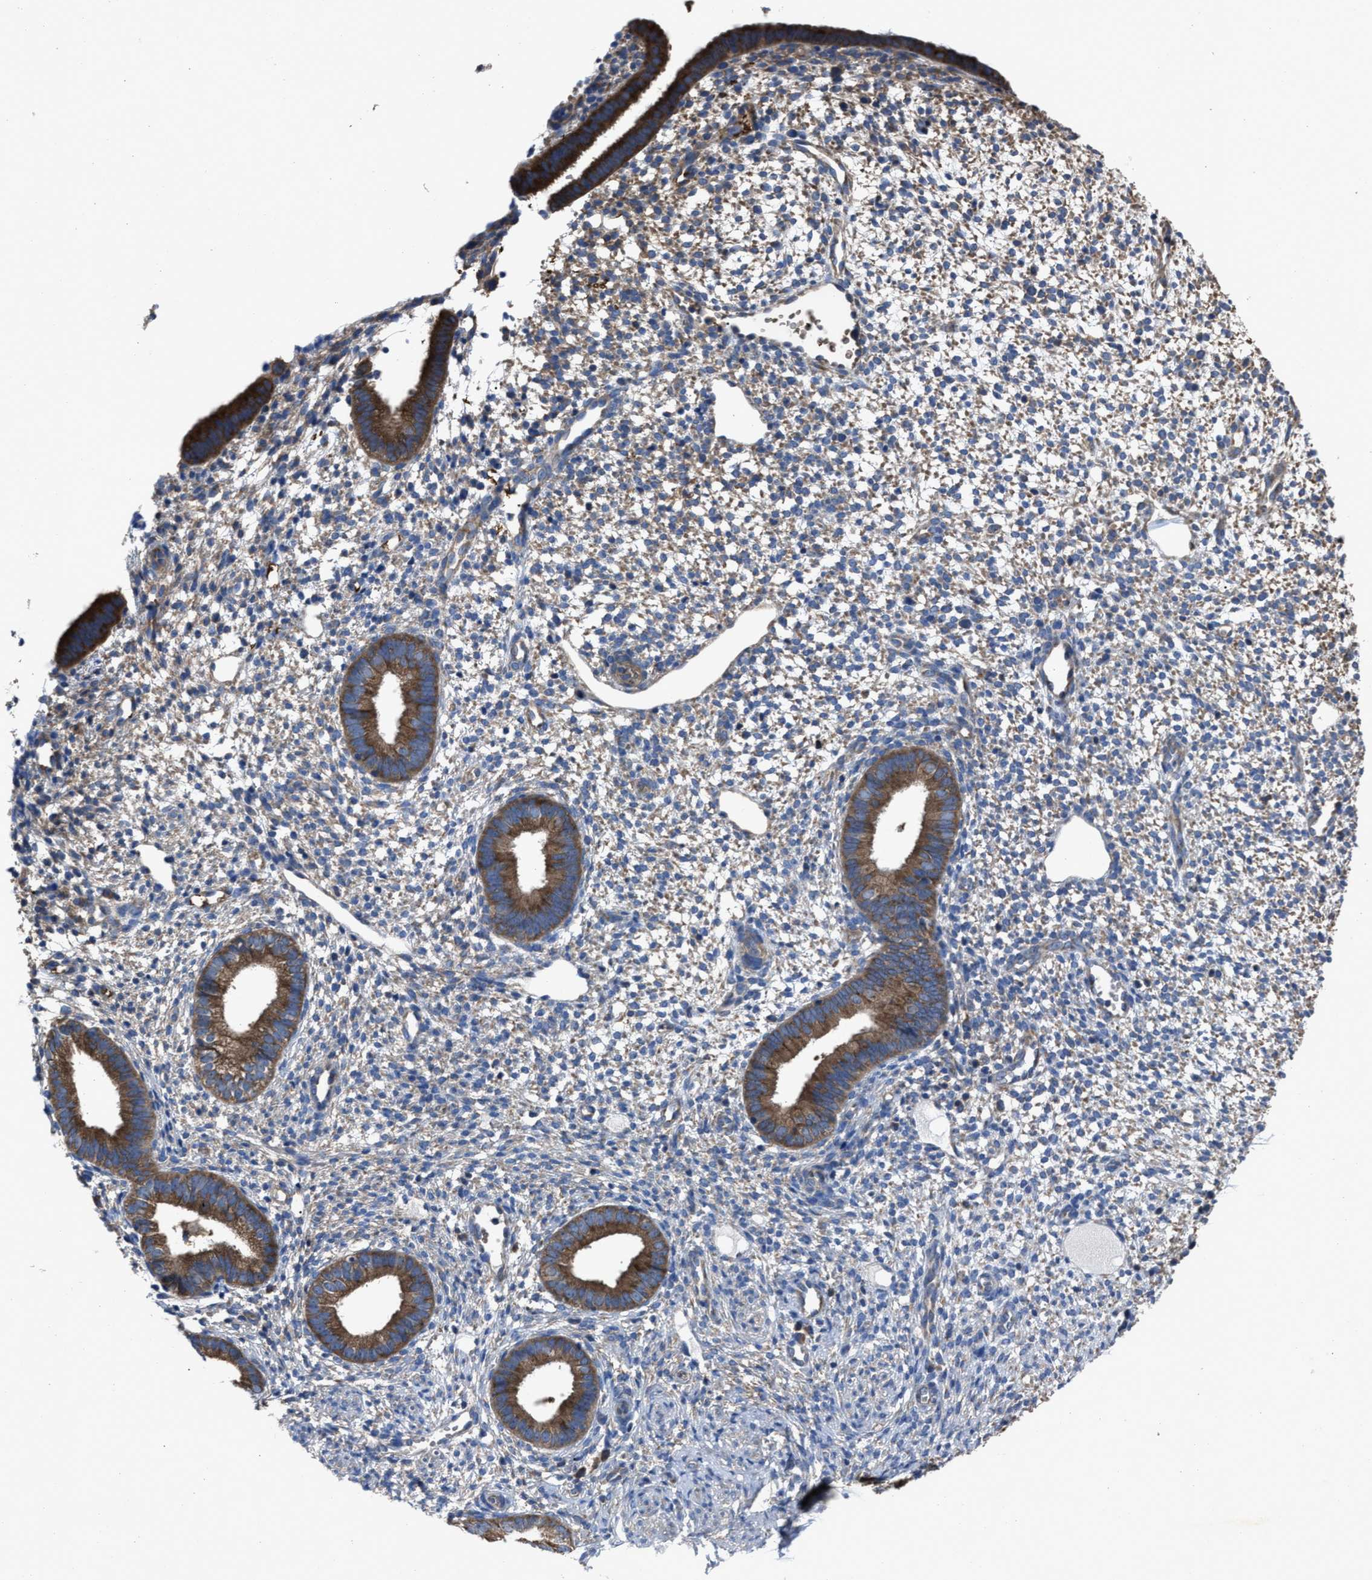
{"staining": {"intensity": "moderate", "quantity": "<25%", "location": "cytoplasmic/membranous"}, "tissue": "endometrium", "cell_type": "Cells in endometrial stroma", "image_type": "normal", "snomed": [{"axis": "morphology", "description": "Normal tissue, NOS"}, {"axis": "topography", "description": "Endometrium"}], "caption": "This is an image of immunohistochemistry staining of unremarkable endometrium, which shows moderate staining in the cytoplasmic/membranous of cells in endometrial stroma.", "gene": "UPF1", "patient": {"sex": "female", "age": 46}}